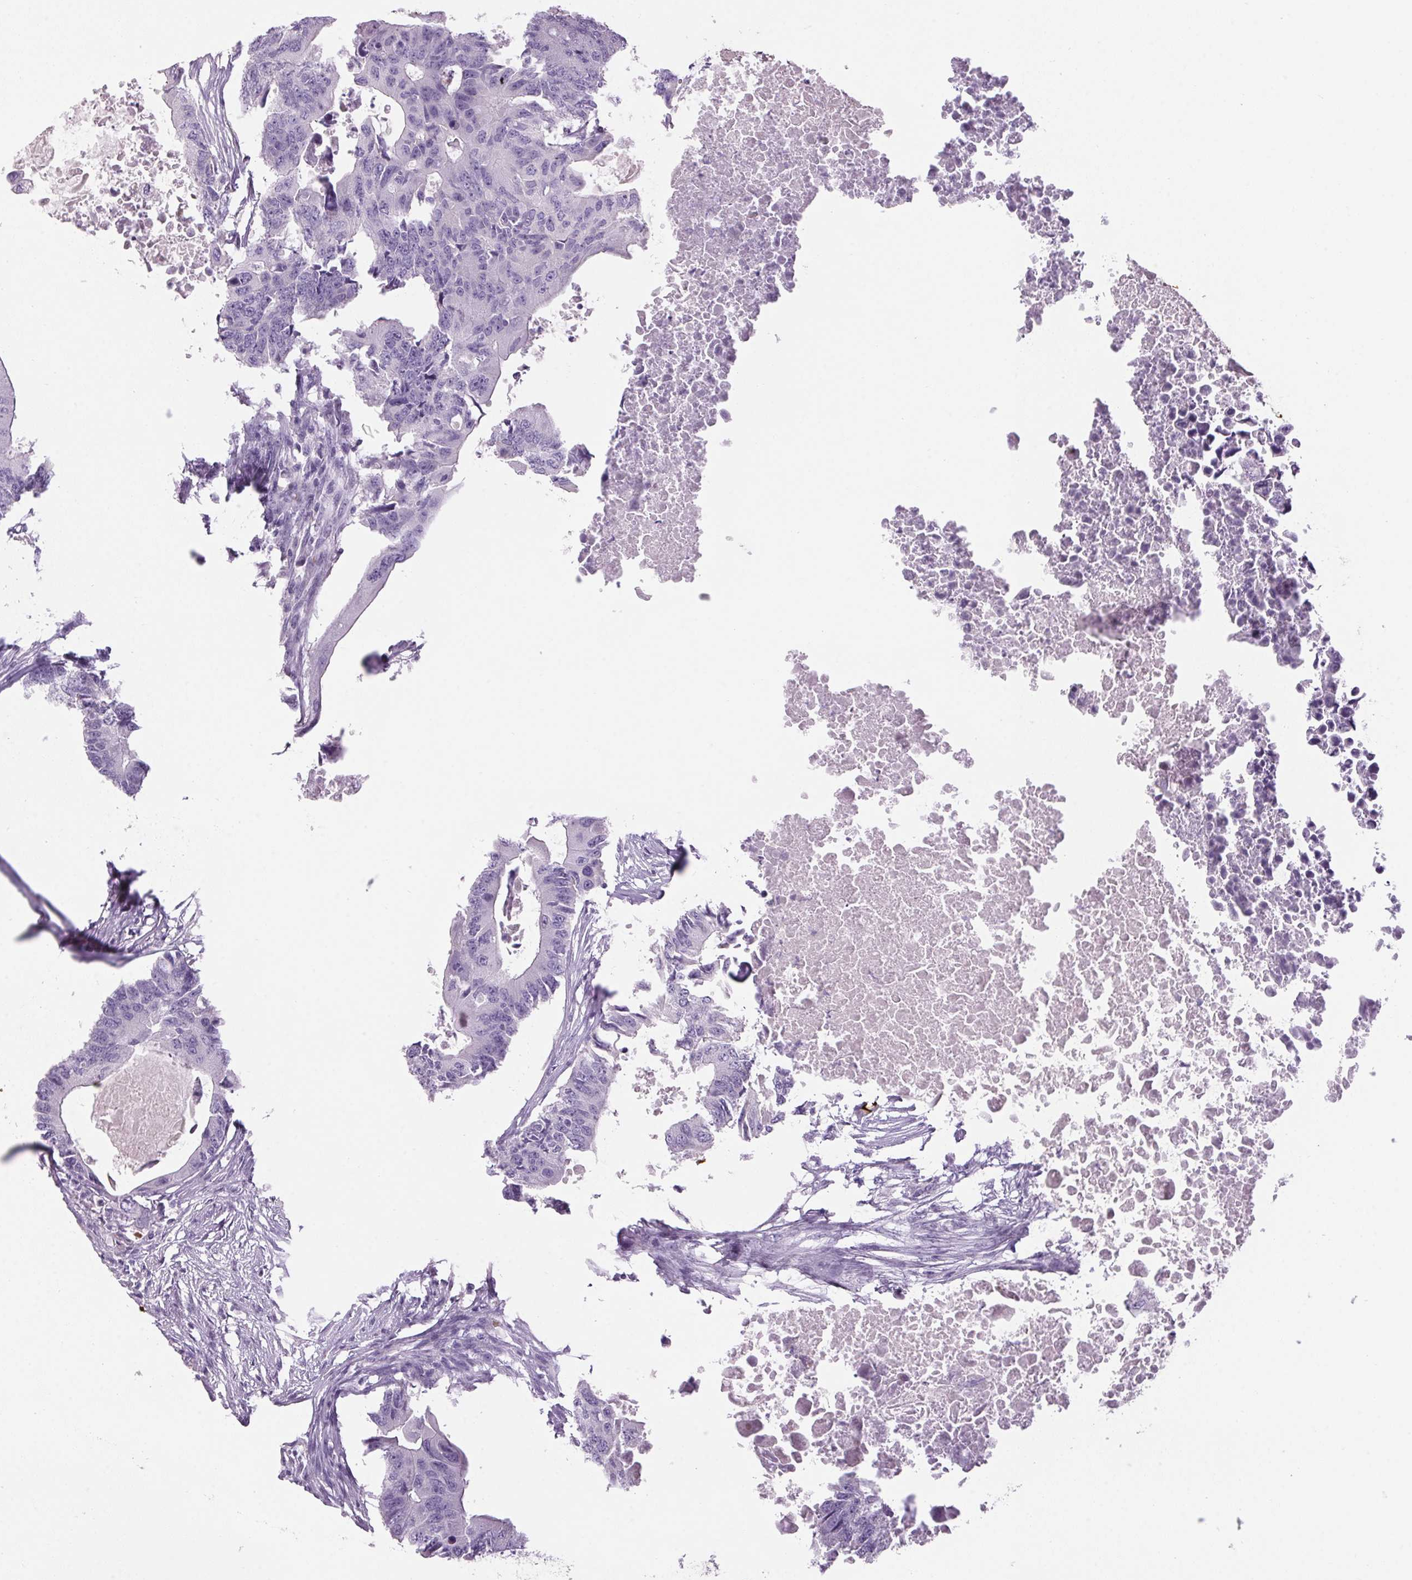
{"staining": {"intensity": "negative", "quantity": "none", "location": "none"}, "tissue": "colorectal cancer", "cell_type": "Tumor cells", "image_type": "cancer", "snomed": [{"axis": "morphology", "description": "Adenocarcinoma, NOS"}, {"axis": "topography", "description": "Colon"}], "caption": "Colorectal adenocarcinoma was stained to show a protein in brown. There is no significant staining in tumor cells.", "gene": "HBQ1", "patient": {"sex": "male", "age": 71}}